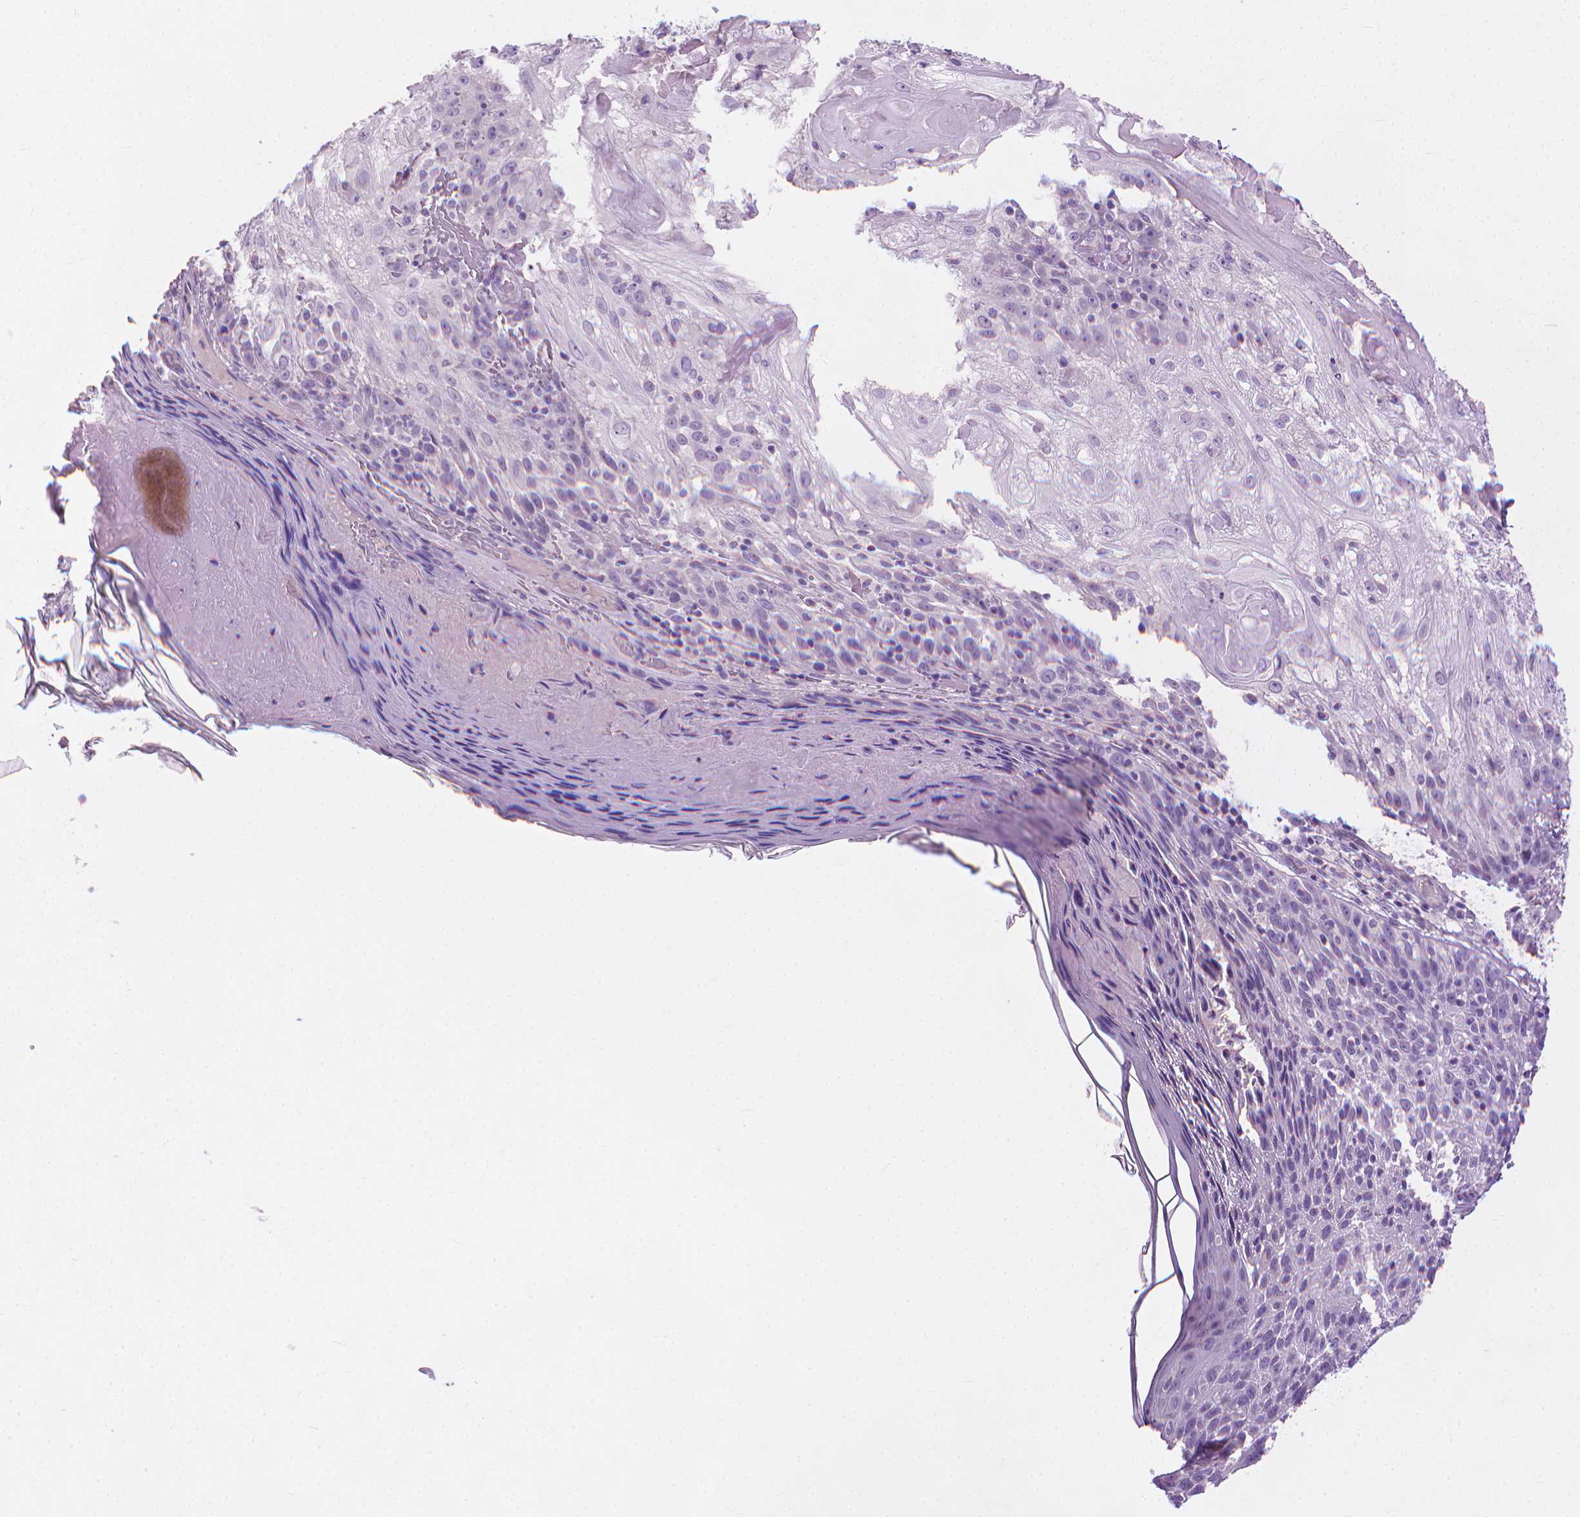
{"staining": {"intensity": "negative", "quantity": "none", "location": "none"}, "tissue": "skin cancer", "cell_type": "Tumor cells", "image_type": "cancer", "snomed": [{"axis": "morphology", "description": "Normal tissue, NOS"}, {"axis": "morphology", "description": "Squamous cell carcinoma, NOS"}, {"axis": "topography", "description": "Skin"}], "caption": "Protein analysis of skin squamous cell carcinoma shows no significant positivity in tumor cells.", "gene": "KRT73", "patient": {"sex": "female", "age": 83}}